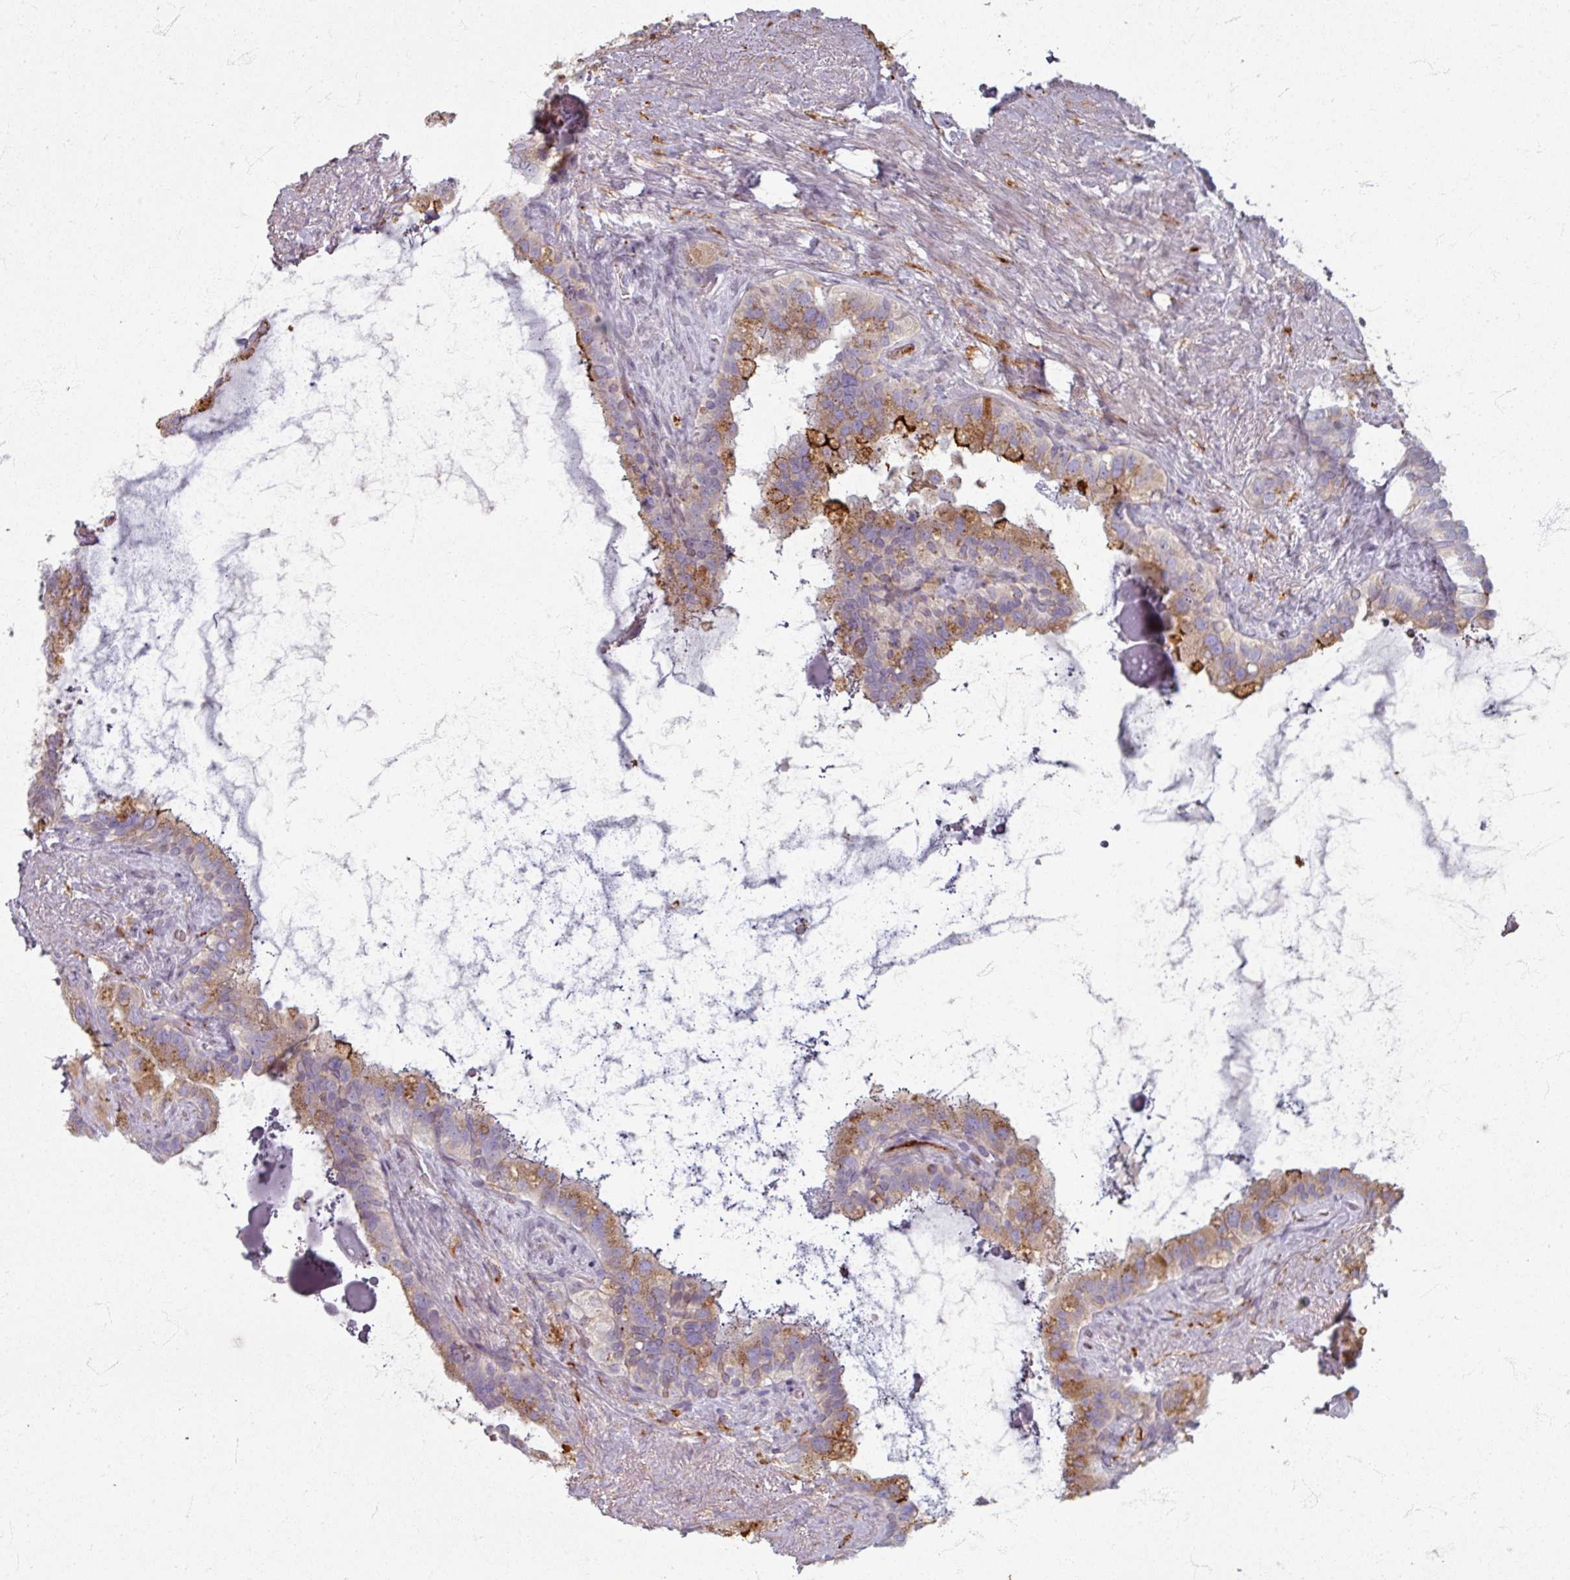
{"staining": {"intensity": "moderate", "quantity": "25%-75%", "location": "cytoplasmic/membranous"}, "tissue": "seminal vesicle", "cell_type": "Glandular cells", "image_type": "normal", "snomed": [{"axis": "morphology", "description": "Normal tissue, NOS"}, {"axis": "topography", "description": "Seminal veicle"}, {"axis": "topography", "description": "Peripheral nerve tissue"}], "caption": "Immunohistochemical staining of benign human seminal vesicle displays moderate cytoplasmic/membranous protein staining in about 25%-75% of glandular cells. (IHC, brightfield microscopy, high magnification).", "gene": "GABARAPL1", "patient": {"sex": "male", "age": 76}}